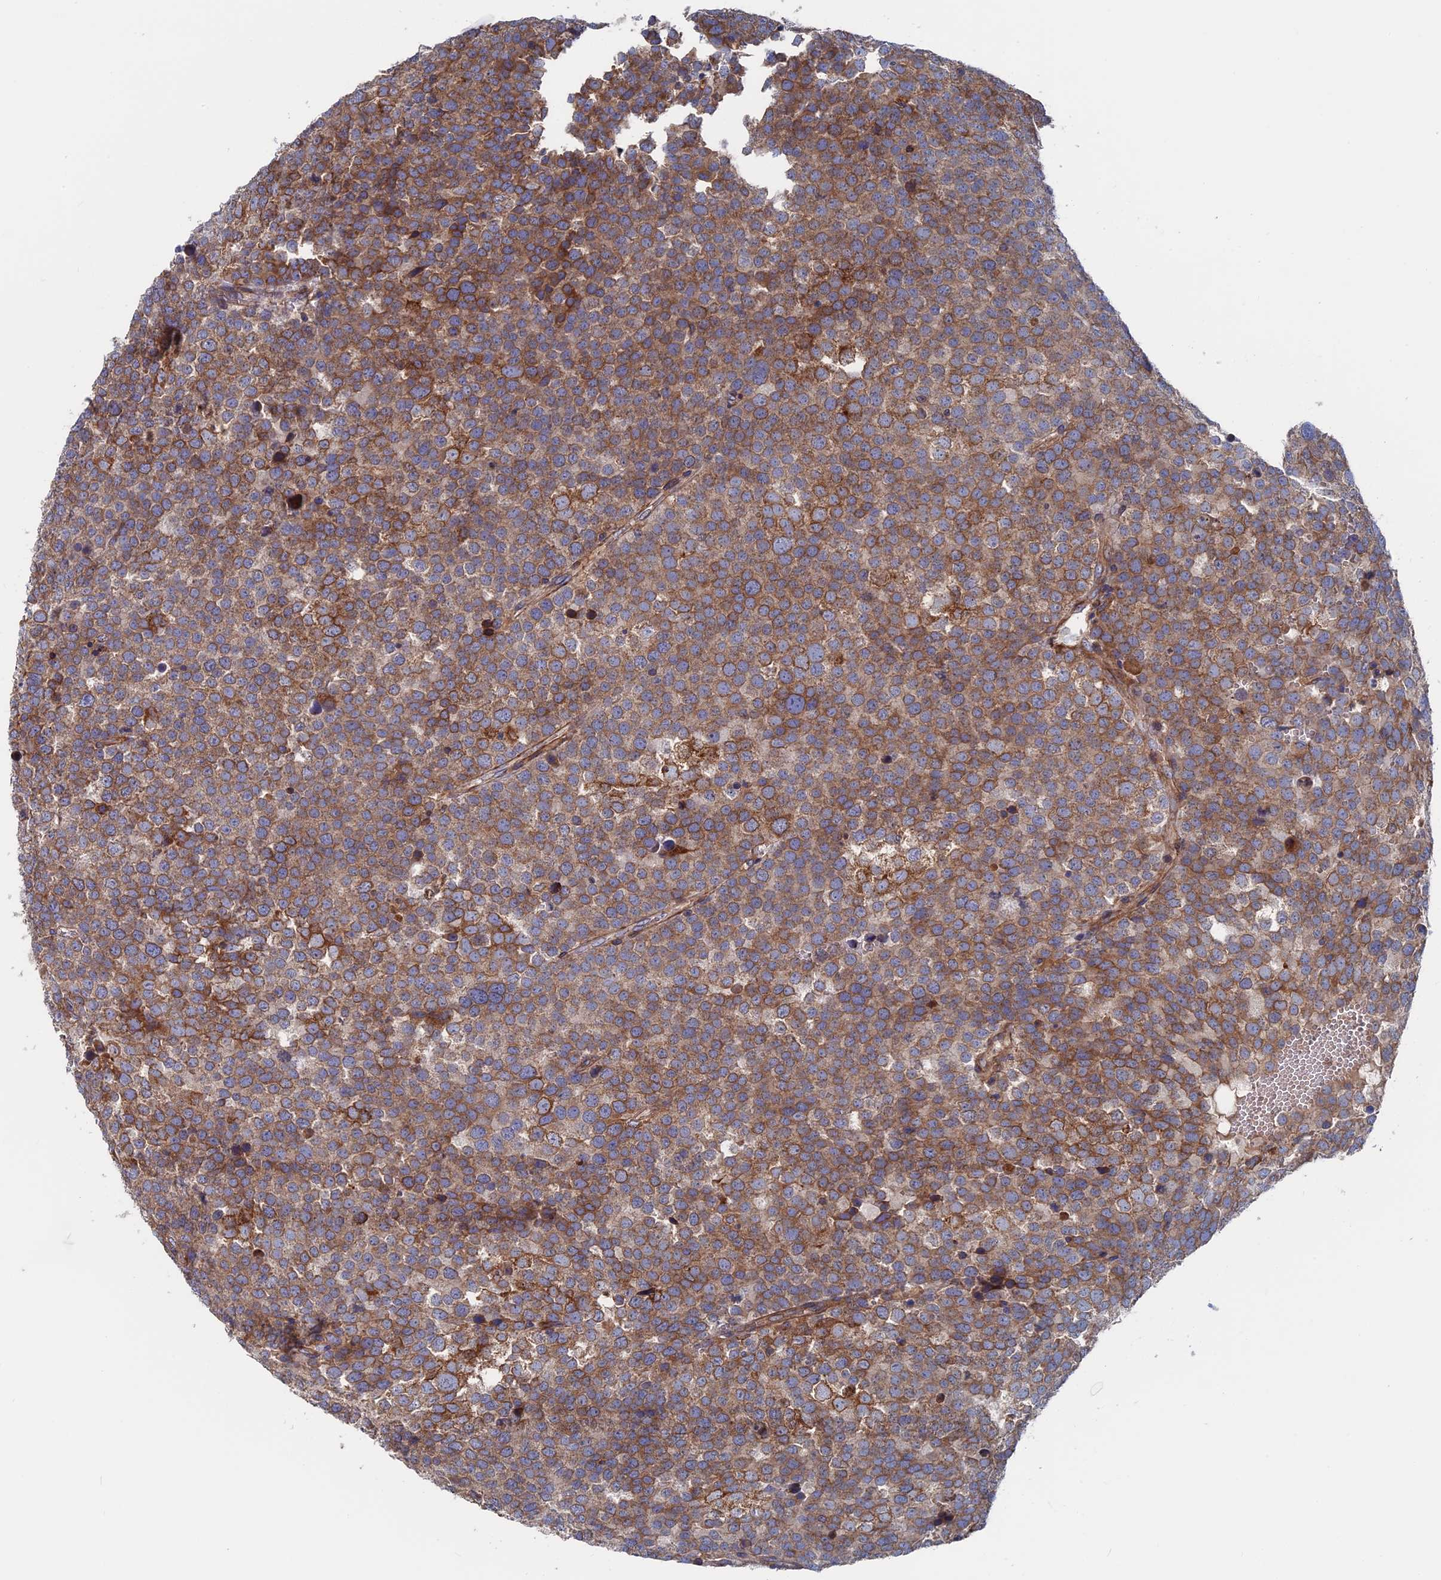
{"staining": {"intensity": "moderate", "quantity": ">75%", "location": "cytoplasmic/membranous"}, "tissue": "testis cancer", "cell_type": "Tumor cells", "image_type": "cancer", "snomed": [{"axis": "morphology", "description": "Seminoma, NOS"}, {"axis": "topography", "description": "Testis"}], "caption": "Testis cancer was stained to show a protein in brown. There is medium levels of moderate cytoplasmic/membranous positivity in approximately >75% of tumor cells.", "gene": "DNAJC3", "patient": {"sex": "male", "age": 71}}